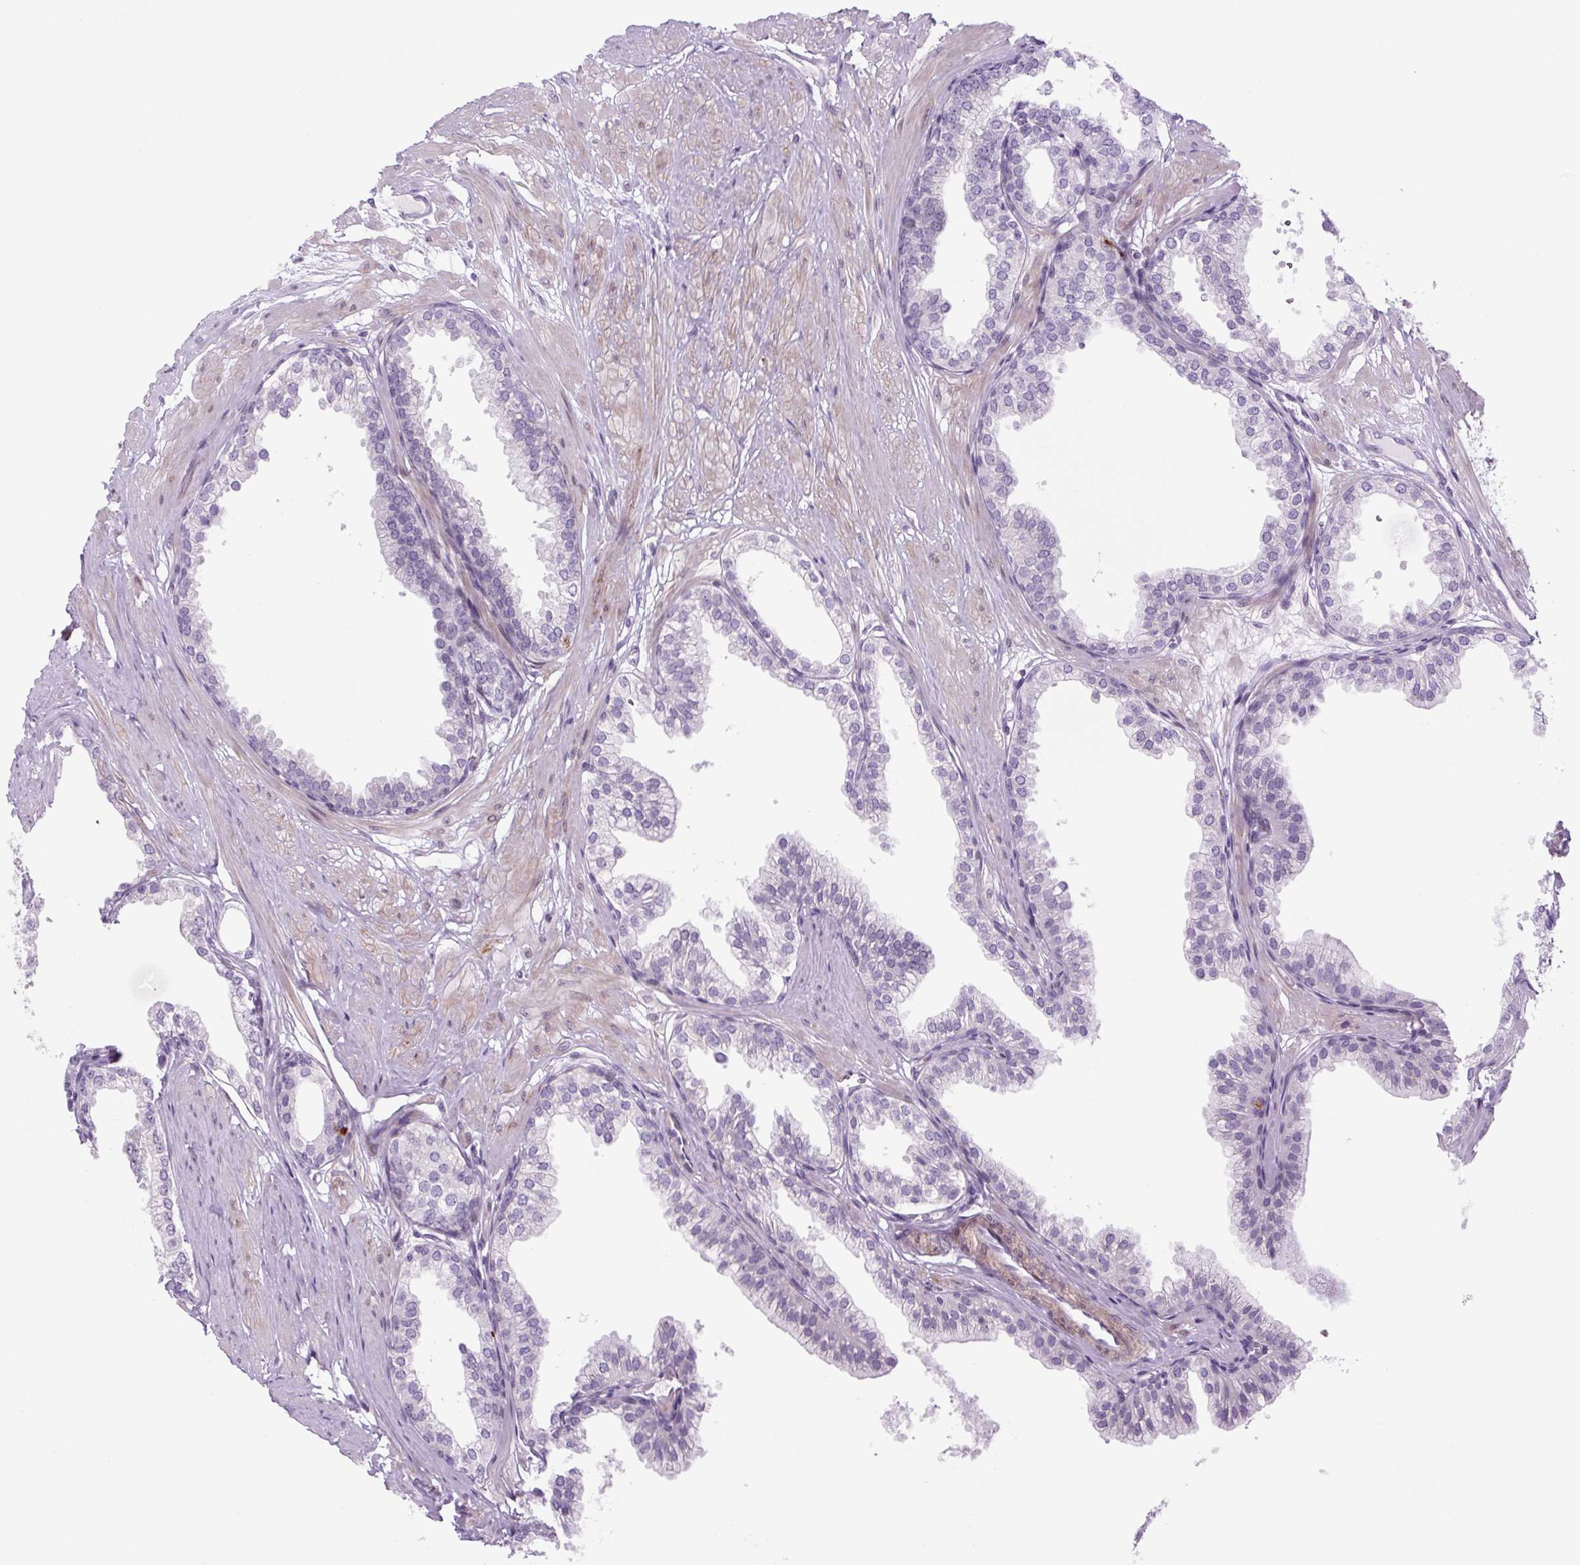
{"staining": {"intensity": "negative", "quantity": "none", "location": "none"}, "tissue": "prostate", "cell_type": "Glandular cells", "image_type": "normal", "snomed": [{"axis": "morphology", "description": "Normal tissue, NOS"}, {"axis": "topography", "description": "Prostate"}, {"axis": "topography", "description": "Peripheral nerve tissue"}], "caption": "An IHC photomicrograph of benign prostate is shown. There is no staining in glandular cells of prostate. (Immunohistochemistry, brightfield microscopy, high magnification).", "gene": "RRS1", "patient": {"sex": "male", "age": 55}}